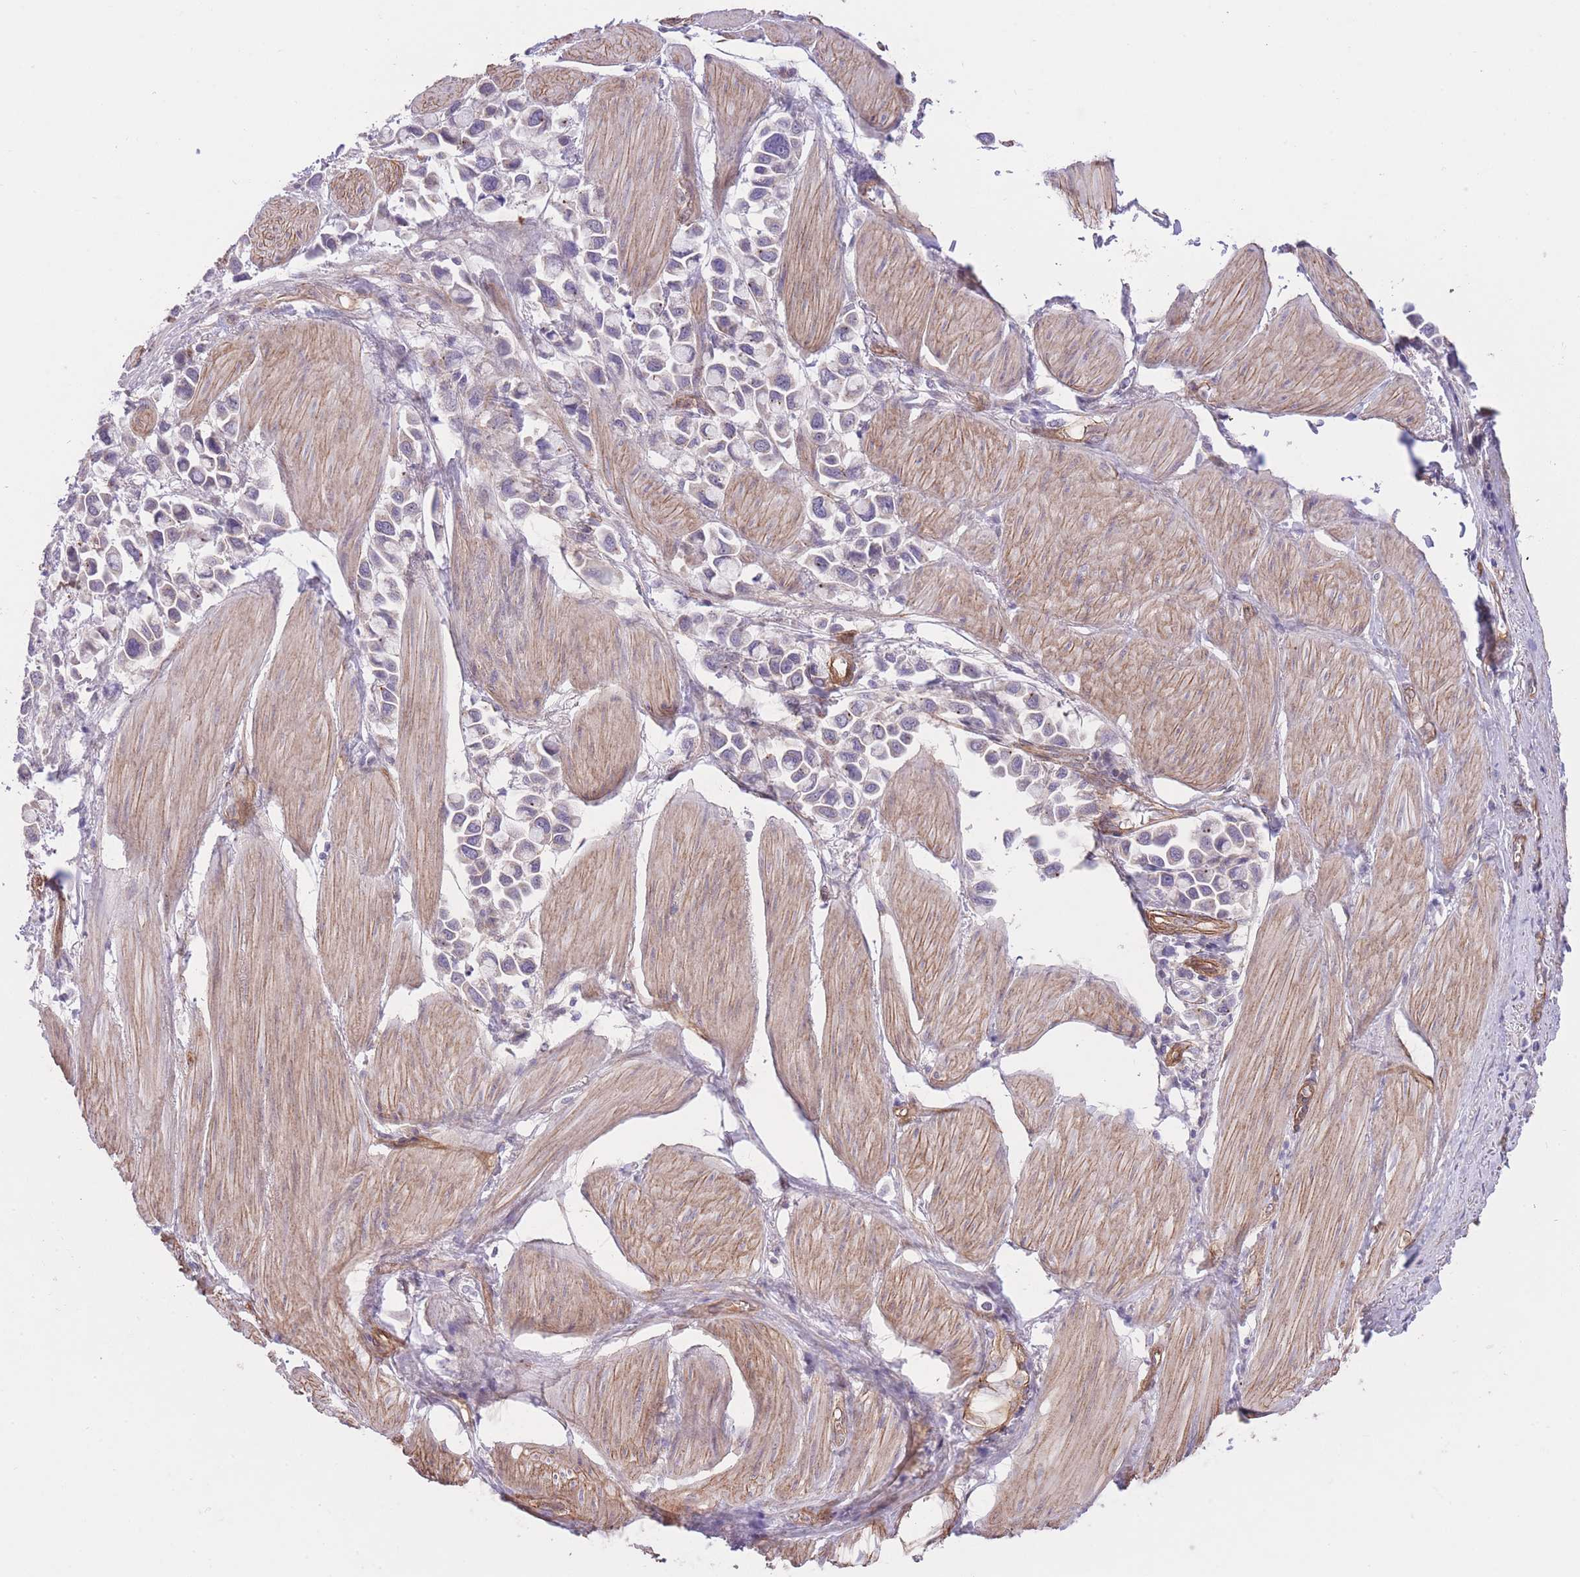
{"staining": {"intensity": "negative", "quantity": "none", "location": "none"}, "tissue": "stomach cancer", "cell_type": "Tumor cells", "image_type": "cancer", "snomed": [{"axis": "morphology", "description": "Adenocarcinoma, NOS"}, {"axis": "topography", "description": "Stomach"}], "caption": "Stomach cancer (adenocarcinoma) was stained to show a protein in brown. There is no significant expression in tumor cells. The staining is performed using DAB brown chromogen with nuclei counter-stained in using hematoxylin.", "gene": "QTRT1", "patient": {"sex": "female", "age": 81}}